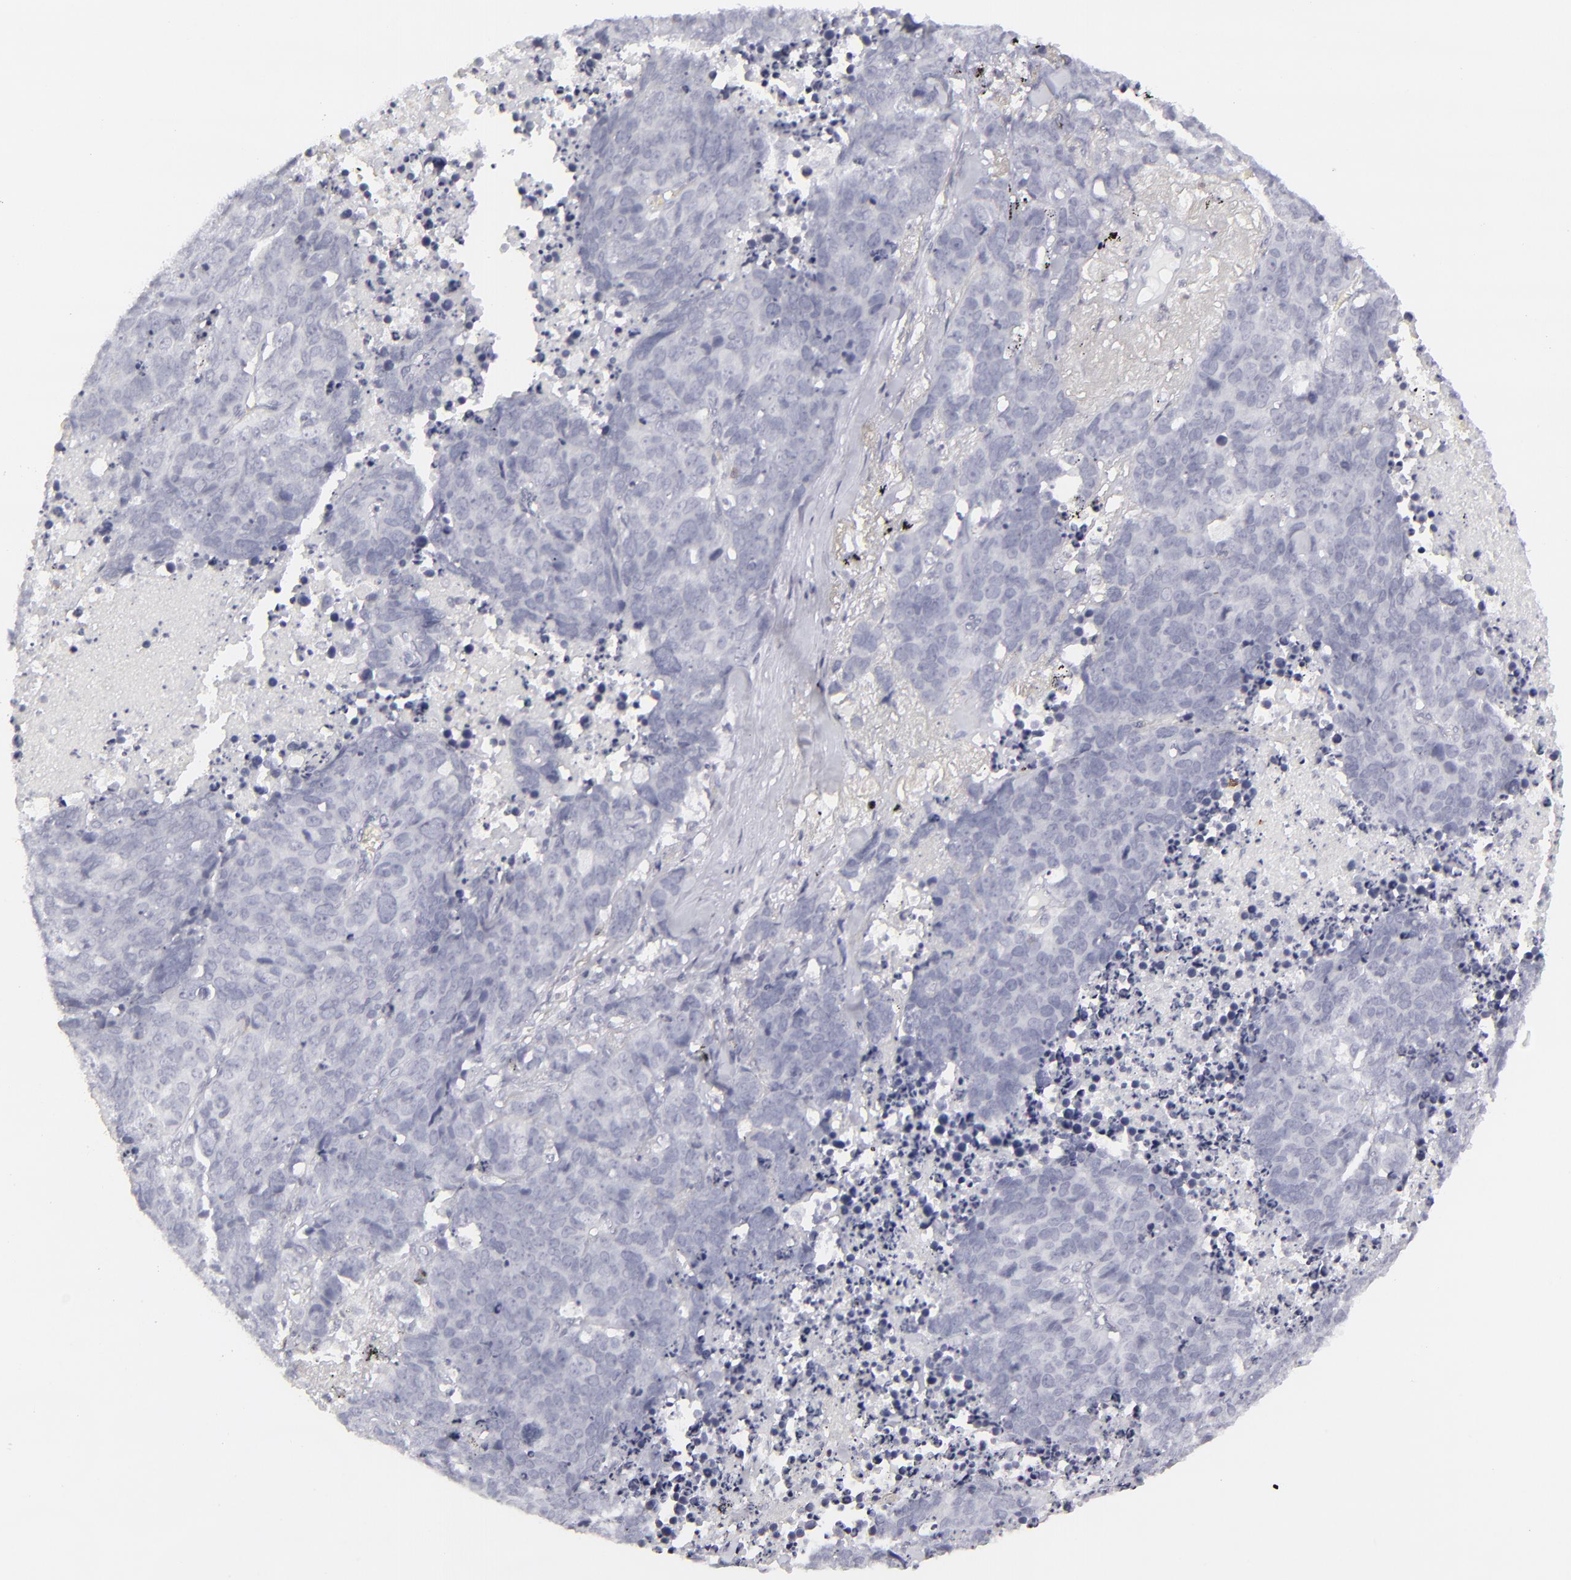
{"staining": {"intensity": "negative", "quantity": "none", "location": "none"}, "tissue": "lung cancer", "cell_type": "Tumor cells", "image_type": "cancer", "snomed": [{"axis": "morphology", "description": "Carcinoid, malignant, NOS"}, {"axis": "topography", "description": "Lung"}], "caption": "The histopathology image reveals no staining of tumor cells in lung cancer (malignant carcinoid). Brightfield microscopy of immunohistochemistry stained with DAB (brown) and hematoxylin (blue), captured at high magnification.", "gene": "CD7", "patient": {"sex": "male", "age": 60}}